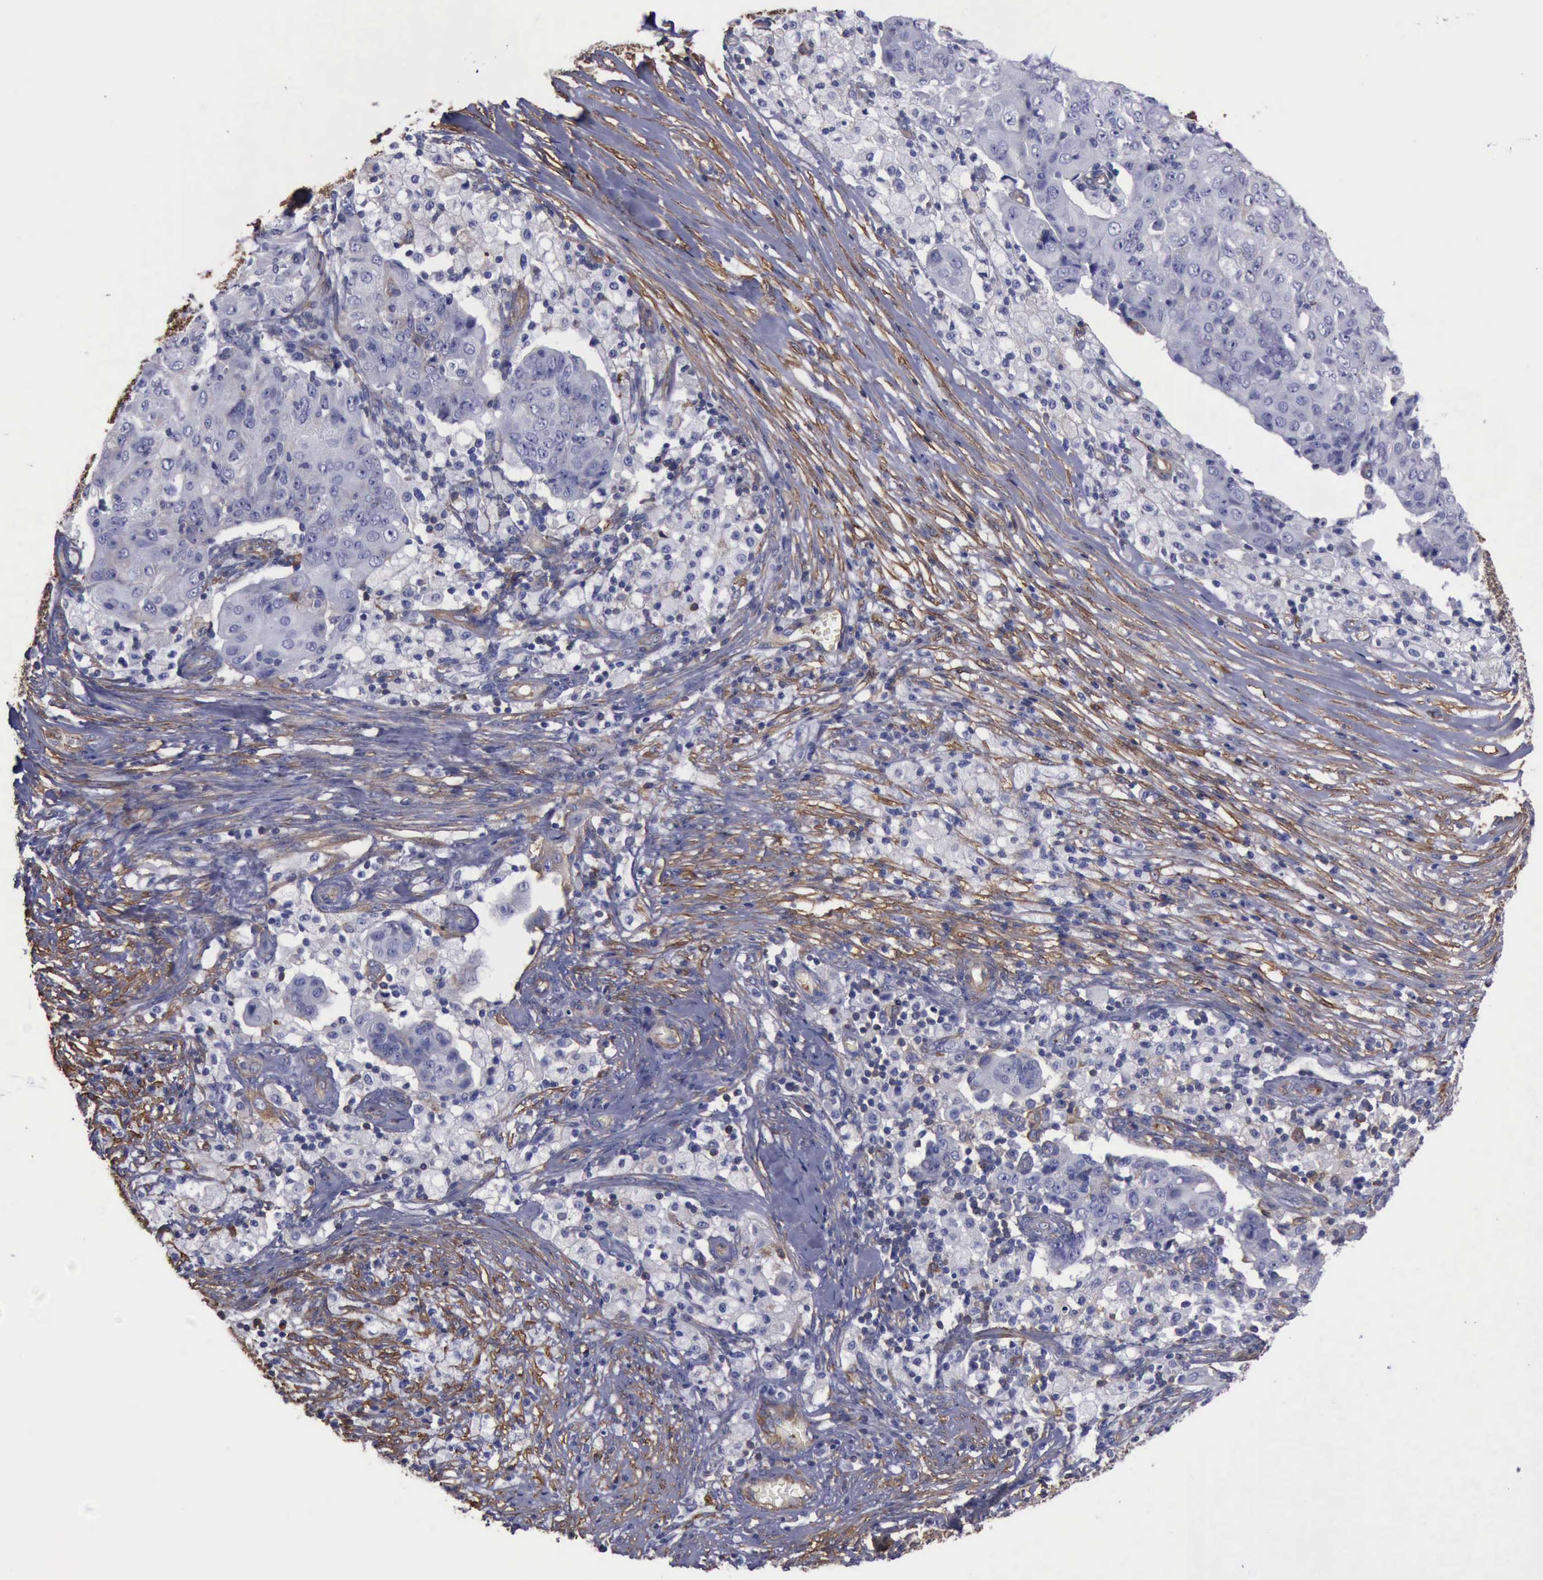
{"staining": {"intensity": "negative", "quantity": "none", "location": "none"}, "tissue": "ovarian cancer", "cell_type": "Tumor cells", "image_type": "cancer", "snomed": [{"axis": "morphology", "description": "Carcinoma, endometroid"}, {"axis": "topography", "description": "Ovary"}], "caption": "The photomicrograph demonstrates no significant positivity in tumor cells of ovarian cancer (endometroid carcinoma).", "gene": "FLNA", "patient": {"sex": "female", "age": 42}}